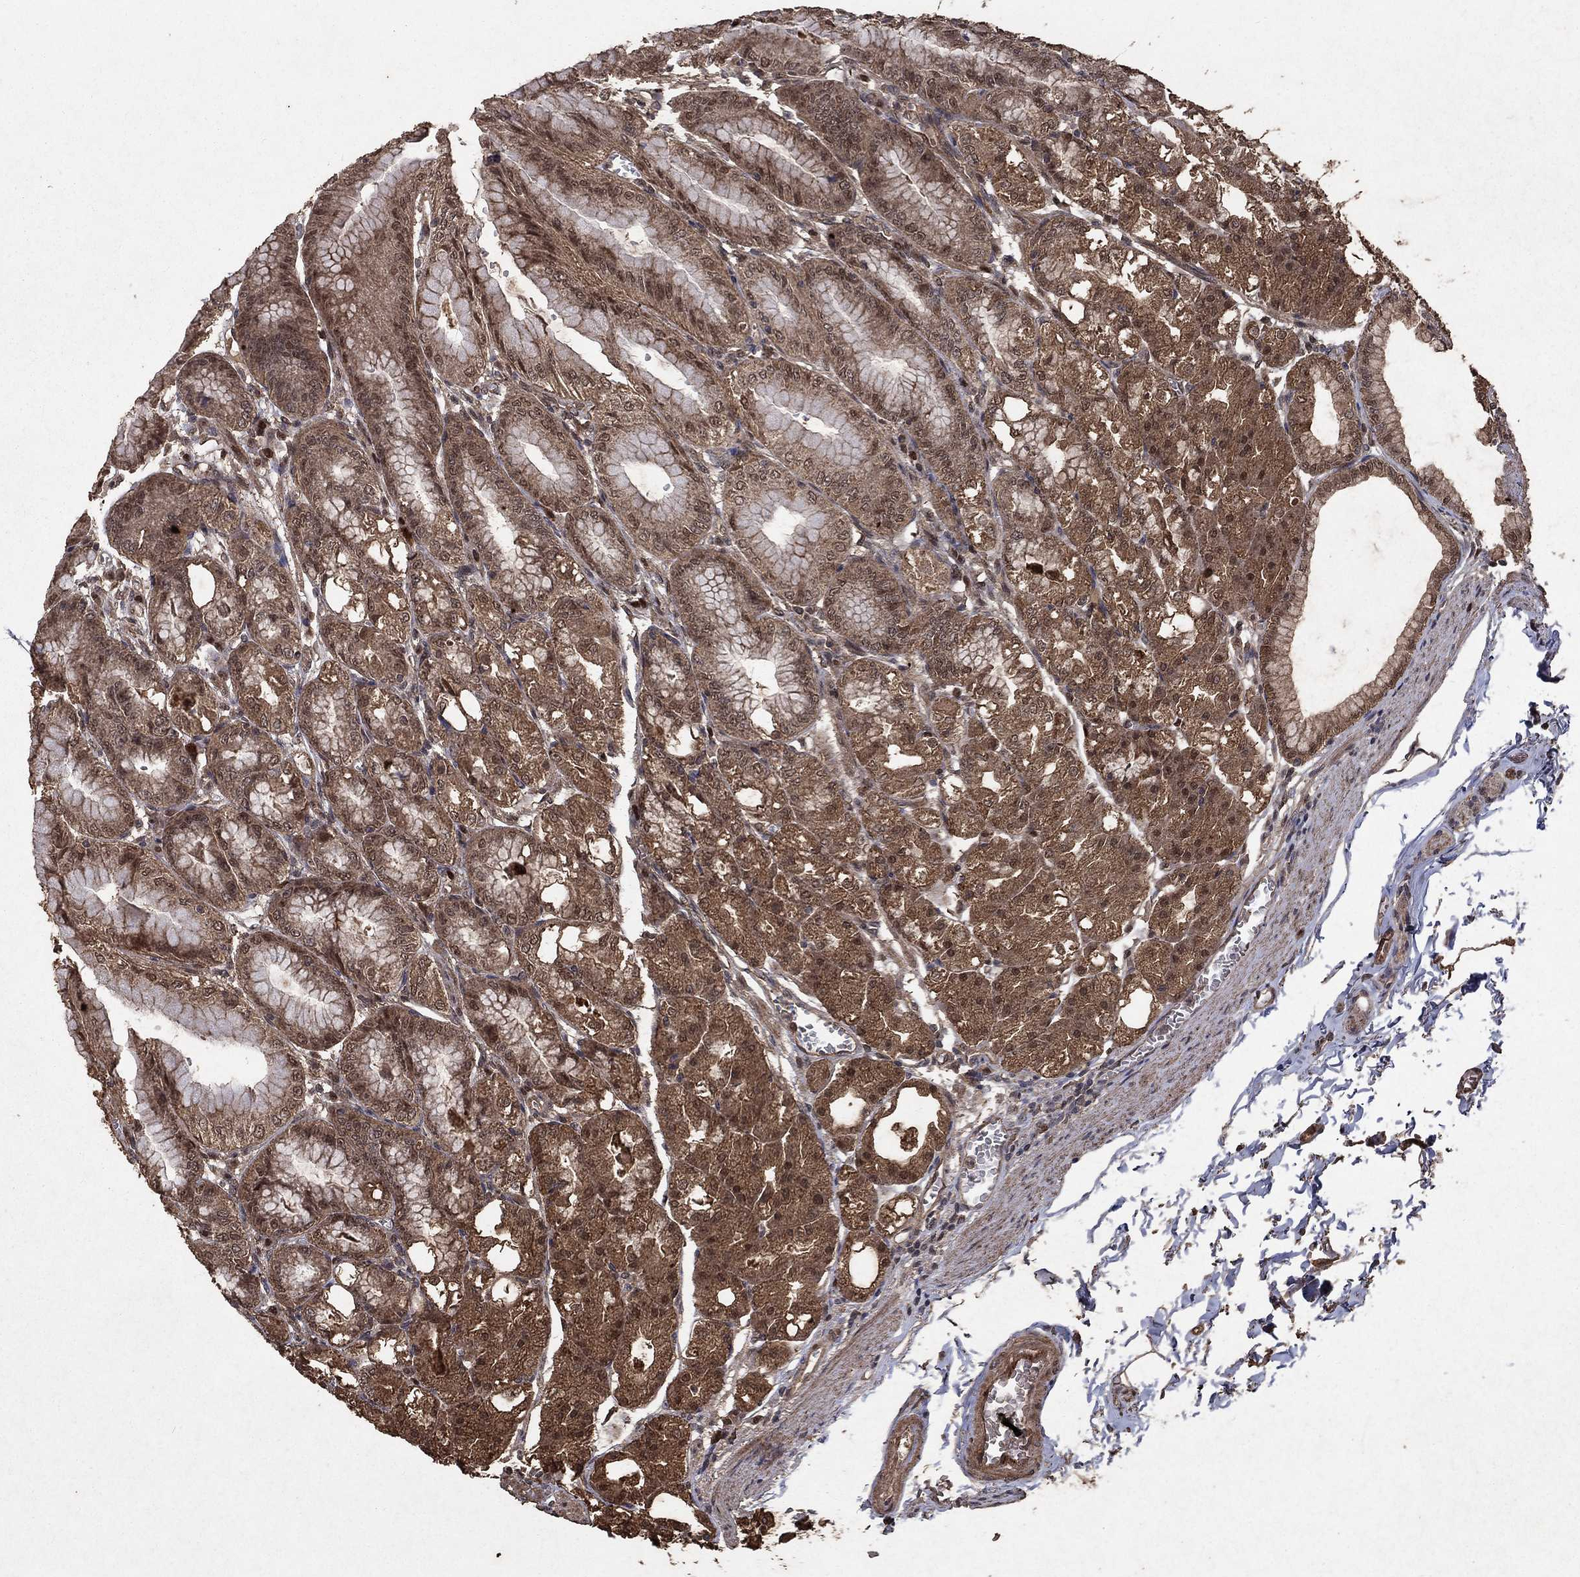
{"staining": {"intensity": "moderate", "quantity": ">75%", "location": "cytoplasmic/membranous,nuclear"}, "tissue": "stomach", "cell_type": "Glandular cells", "image_type": "normal", "snomed": [{"axis": "morphology", "description": "Normal tissue, NOS"}, {"axis": "topography", "description": "Stomach"}], "caption": "Human stomach stained with a protein marker demonstrates moderate staining in glandular cells.", "gene": "PRDM1", "patient": {"sex": "male", "age": 71}}